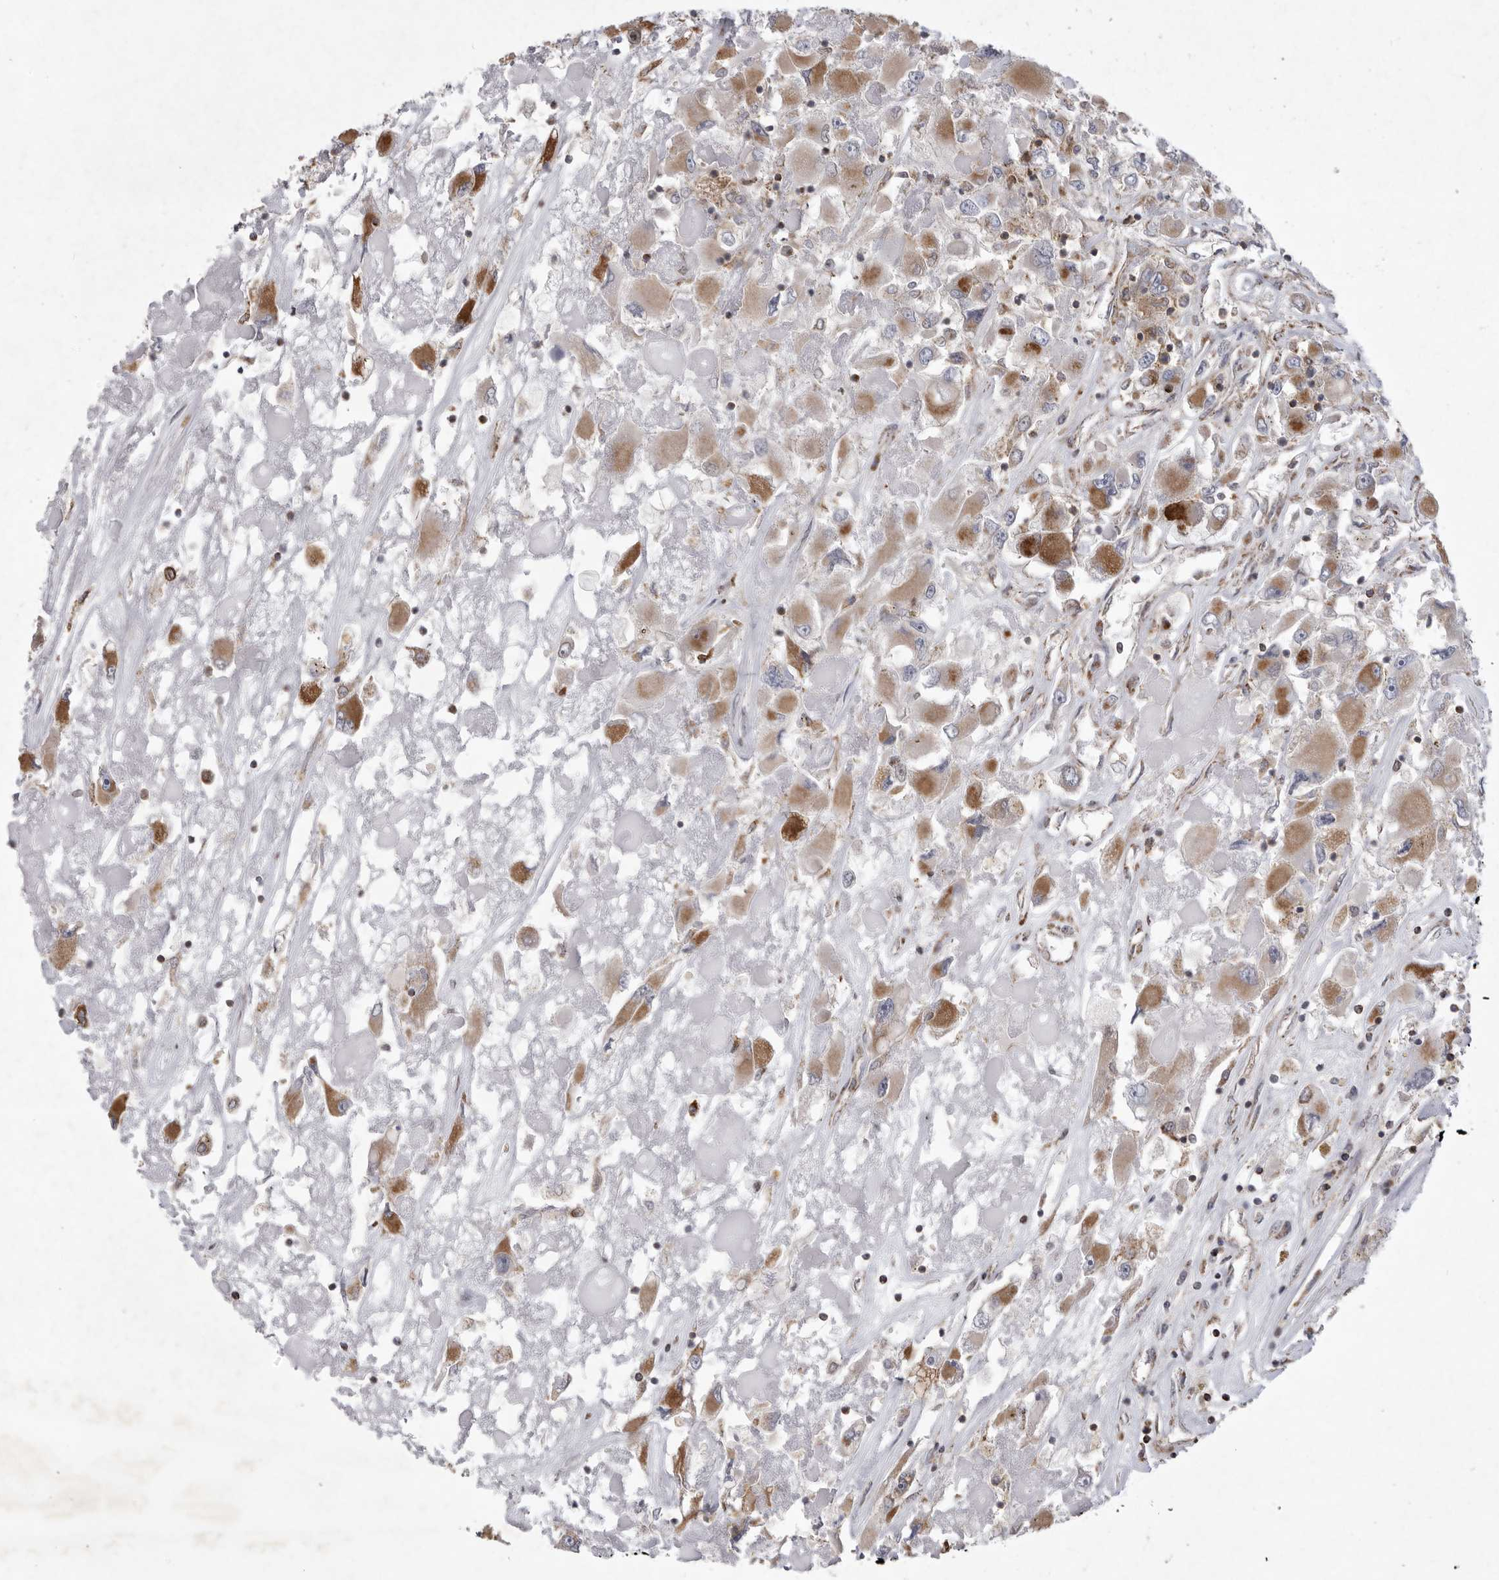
{"staining": {"intensity": "moderate", "quantity": "25%-75%", "location": "cytoplasmic/membranous"}, "tissue": "renal cancer", "cell_type": "Tumor cells", "image_type": "cancer", "snomed": [{"axis": "morphology", "description": "Adenocarcinoma, NOS"}, {"axis": "topography", "description": "Kidney"}], "caption": "A brown stain labels moderate cytoplasmic/membranous expression of a protein in renal cancer tumor cells.", "gene": "MPZL1", "patient": {"sex": "female", "age": 52}}